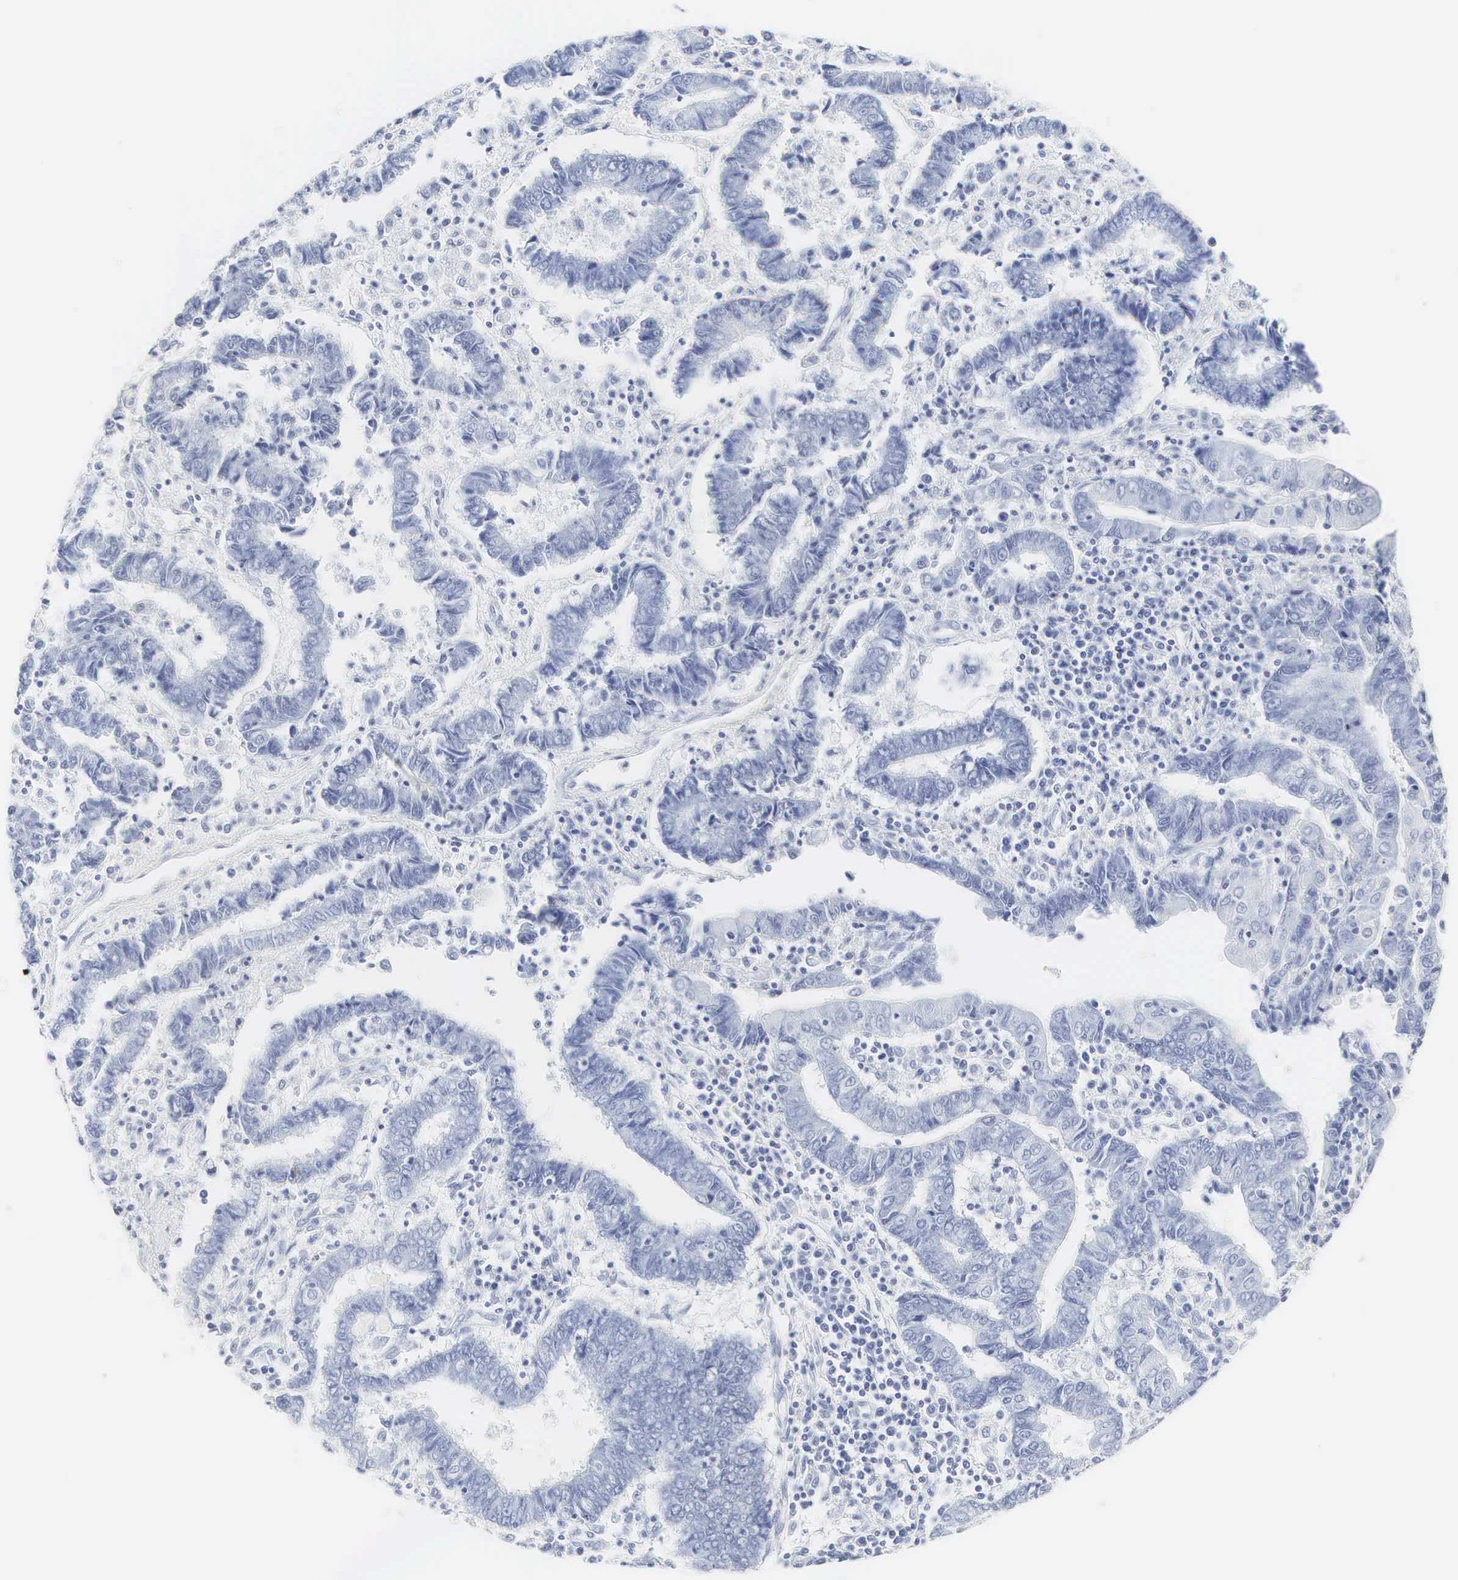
{"staining": {"intensity": "negative", "quantity": "none", "location": "none"}, "tissue": "endometrial cancer", "cell_type": "Tumor cells", "image_type": "cancer", "snomed": [{"axis": "morphology", "description": "Adenocarcinoma, NOS"}, {"axis": "topography", "description": "Endometrium"}], "caption": "IHC image of neoplastic tissue: human adenocarcinoma (endometrial) stained with DAB (3,3'-diaminobenzidine) demonstrates no significant protein staining in tumor cells.", "gene": "INS", "patient": {"sex": "female", "age": 75}}